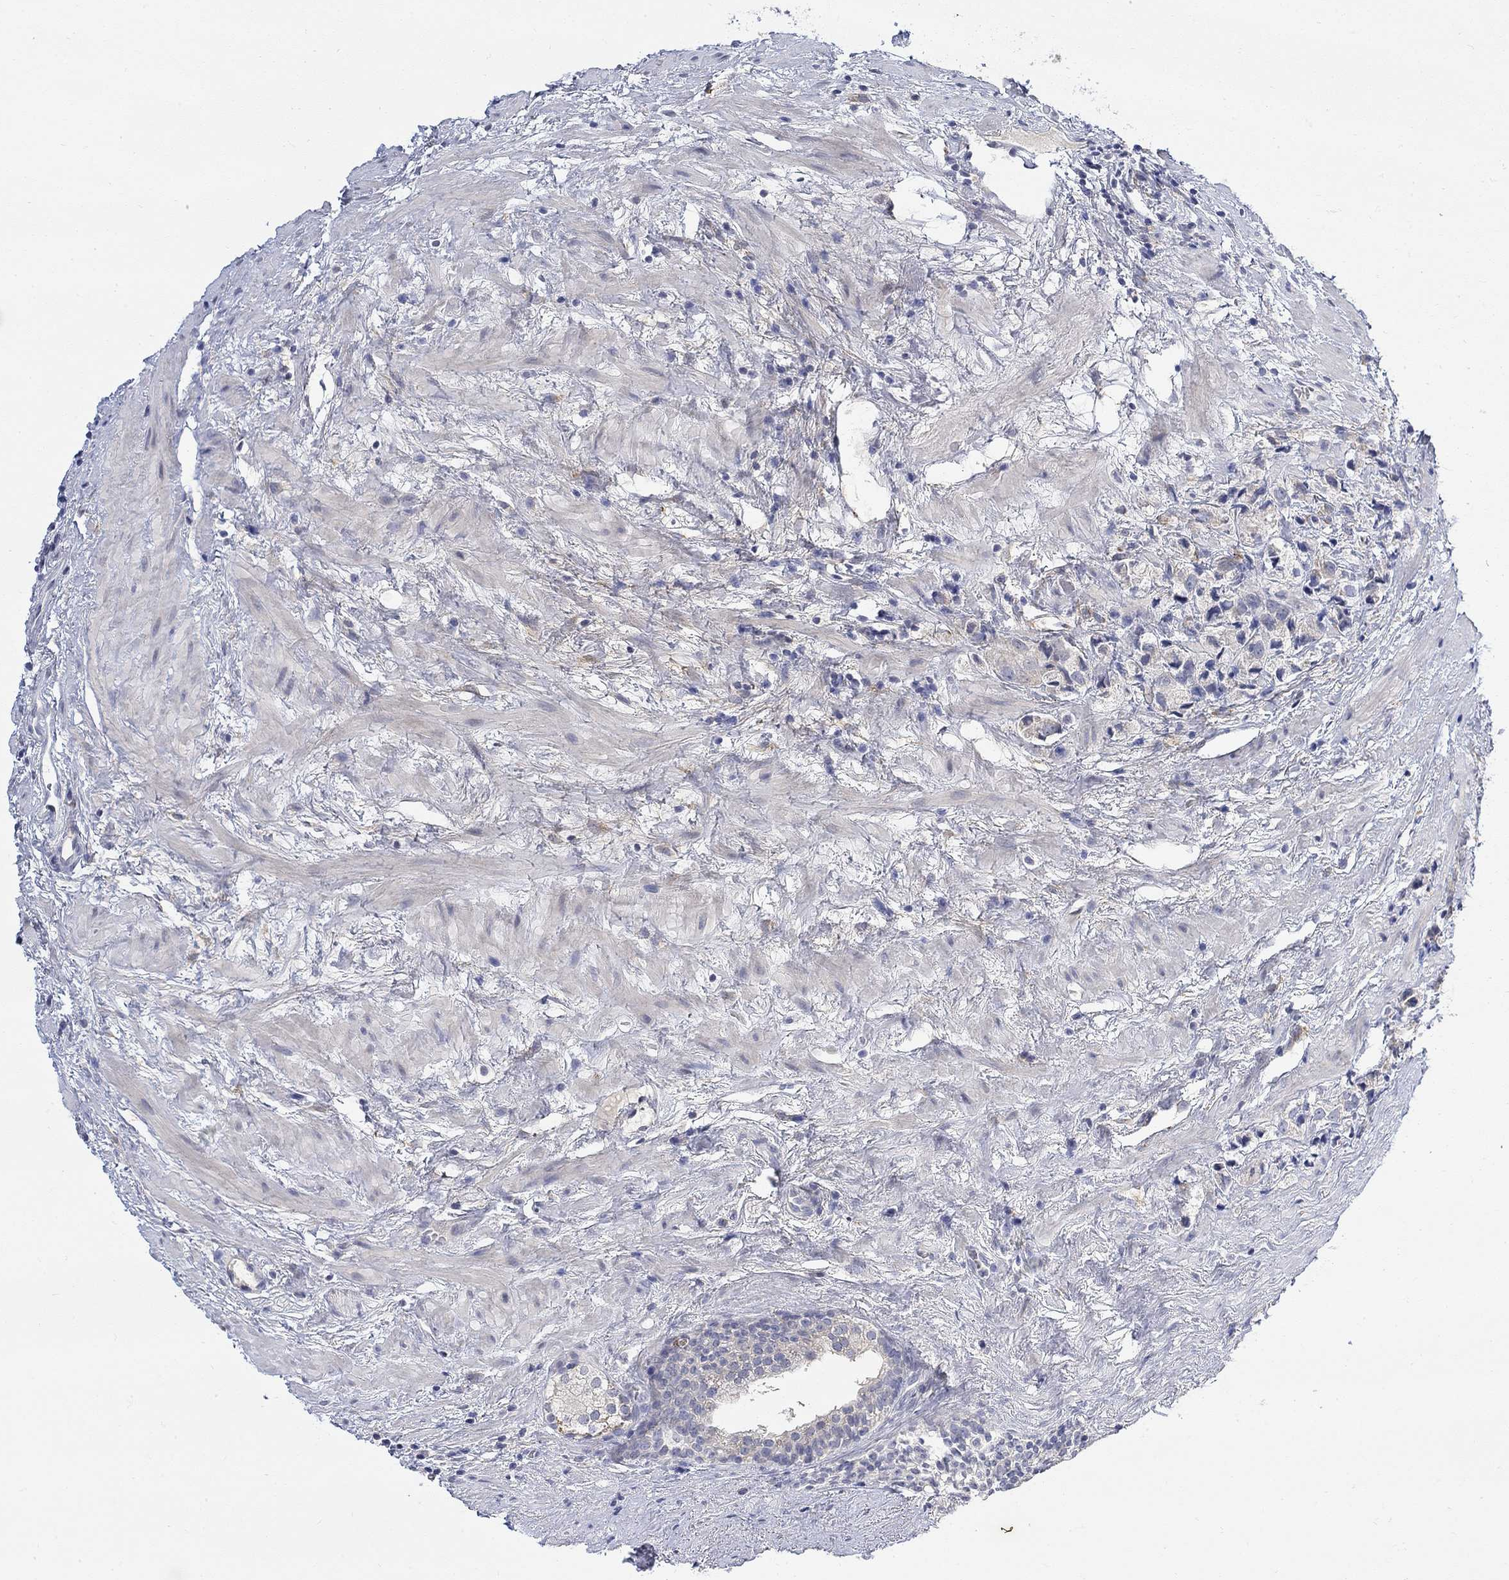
{"staining": {"intensity": "negative", "quantity": "none", "location": "none"}, "tissue": "prostate cancer", "cell_type": "Tumor cells", "image_type": "cancer", "snomed": [{"axis": "morphology", "description": "Adenocarcinoma, NOS"}, {"axis": "topography", "description": "Prostate and seminal vesicle, NOS"}], "caption": "A photomicrograph of prostate cancer stained for a protein reveals no brown staining in tumor cells.", "gene": "FNDC5", "patient": {"sex": "male", "age": 63}}